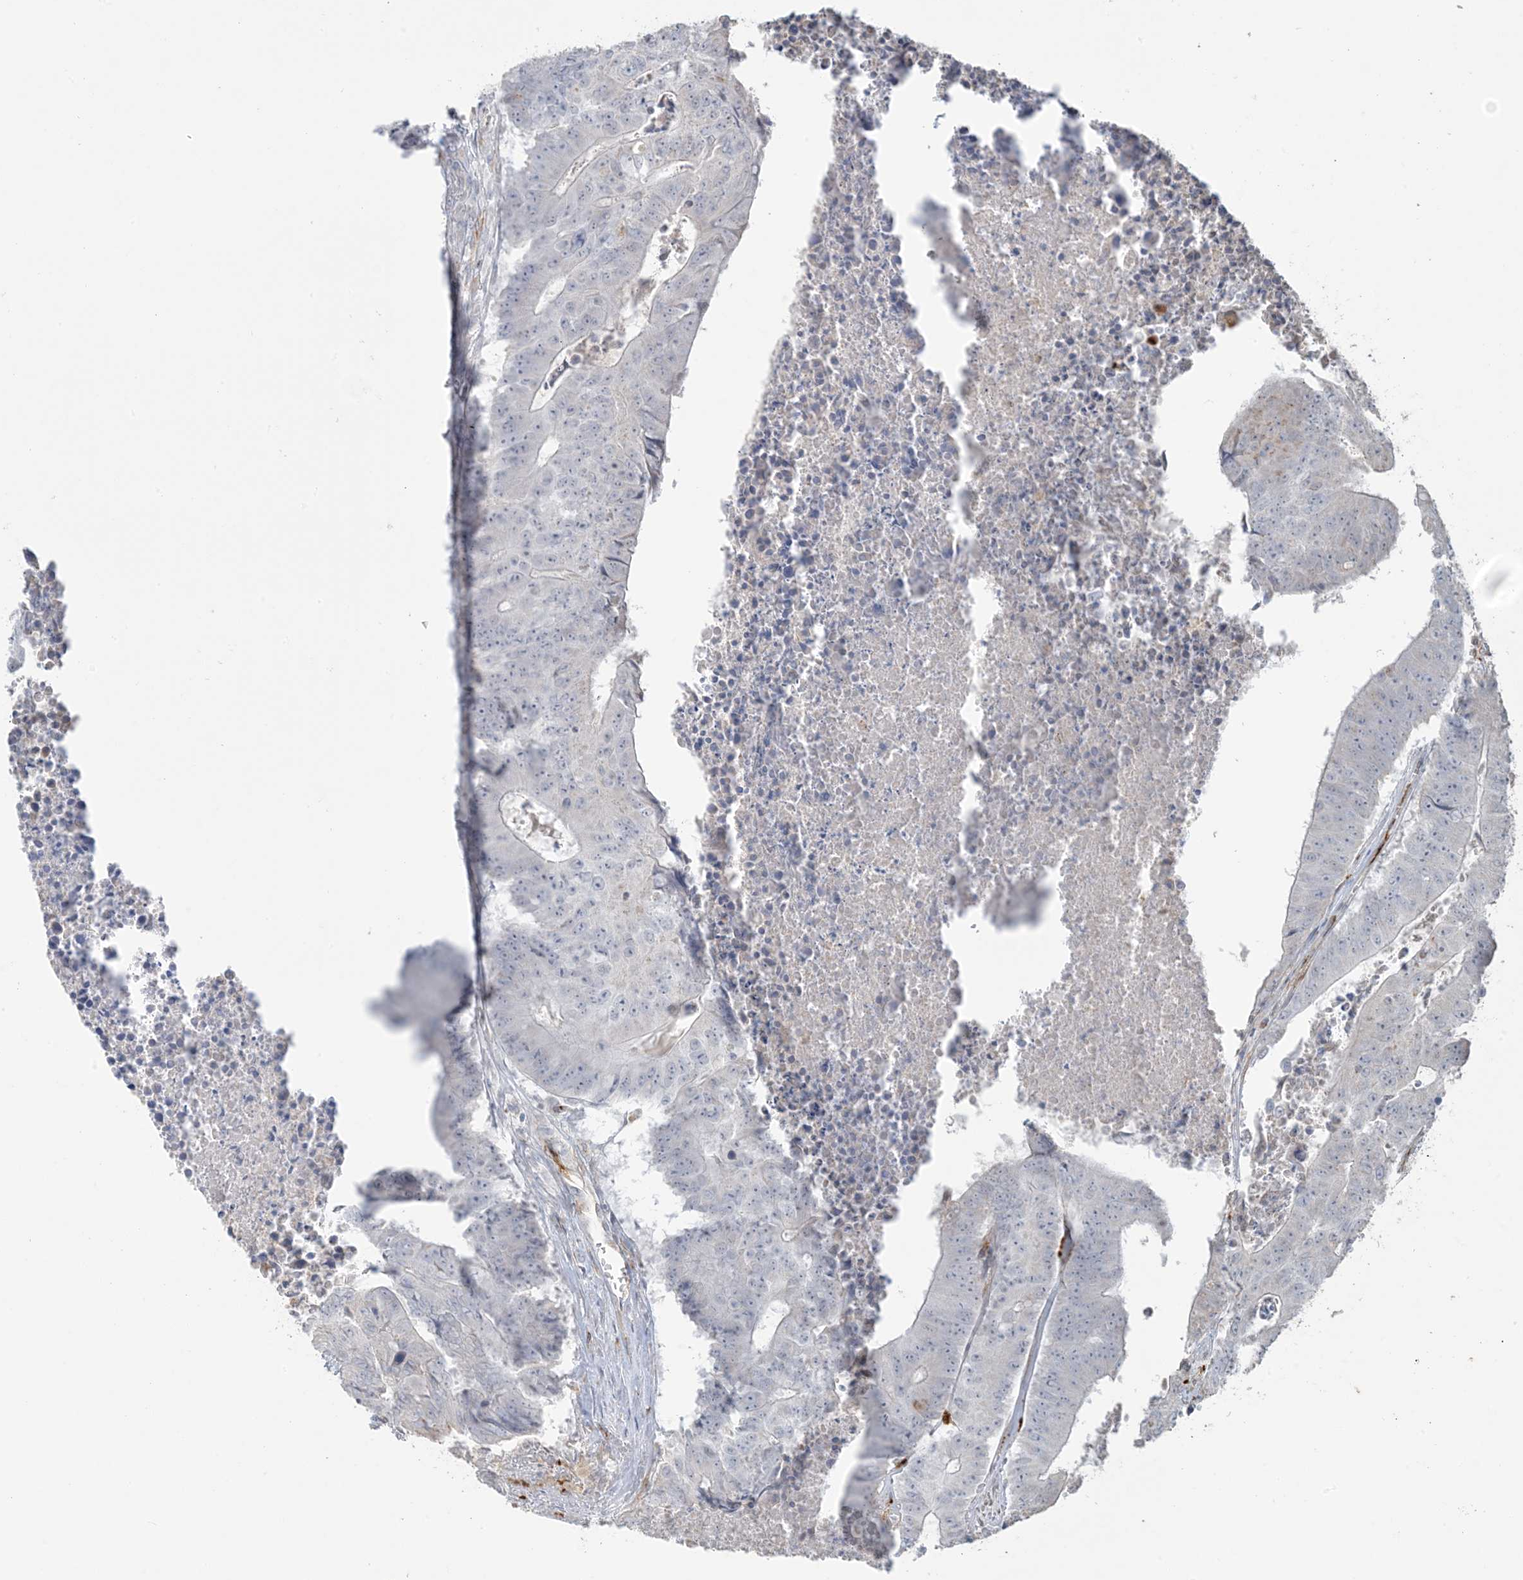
{"staining": {"intensity": "negative", "quantity": "none", "location": "none"}, "tissue": "colorectal cancer", "cell_type": "Tumor cells", "image_type": "cancer", "snomed": [{"axis": "morphology", "description": "Adenocarcinoma, NOS"}, {"axis": "topography", "description": "Colon"}], "caption": "Immunohistochemical staining of colorectal cancer (adenocarcinoma) reveals no significant positivity in tumor cells.", "gene": "AGA", "patient": {"sex": "male", "age": 87}}